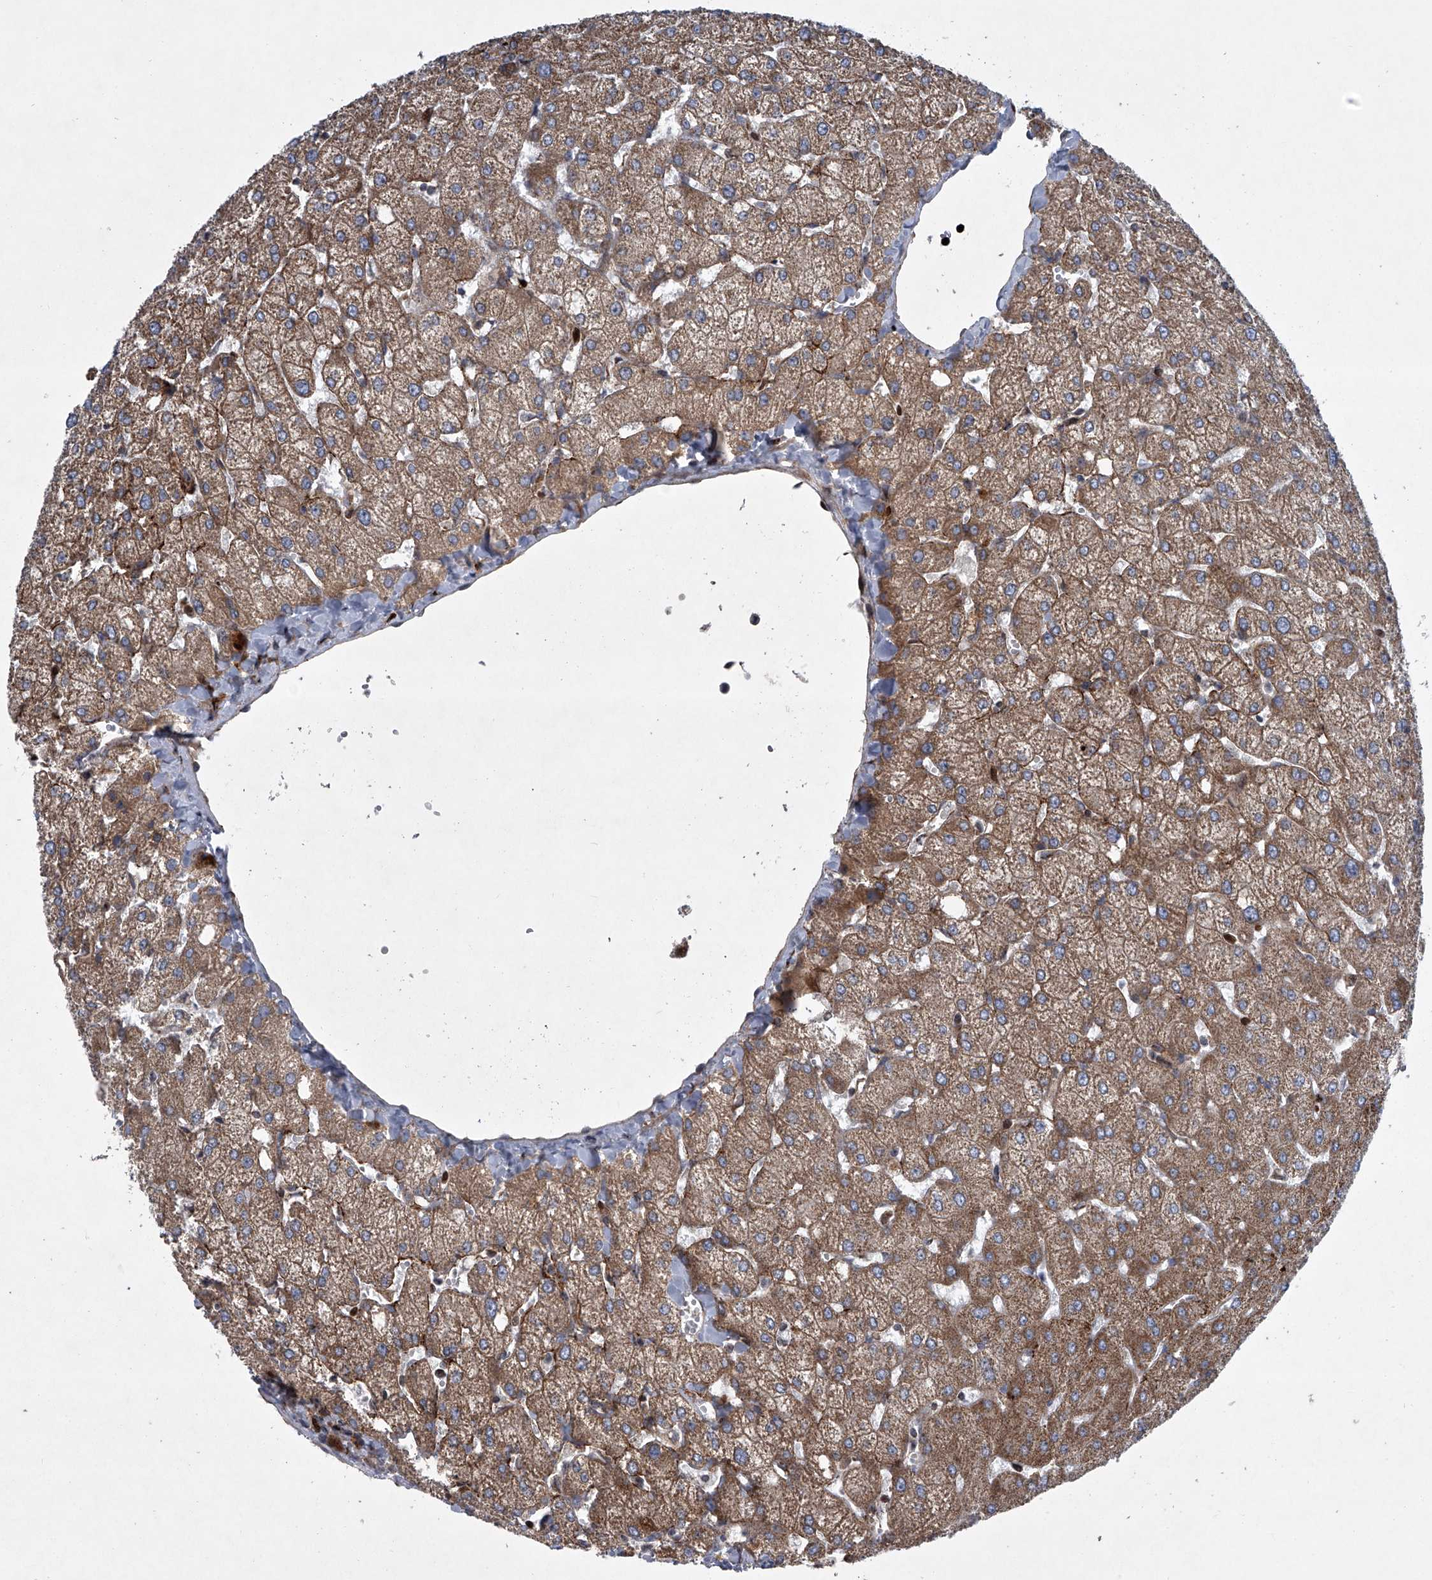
{"staining": {"intensity": "moderate", "quantity": ">75%", "location": "cytoplasmic/membranous"}, "tissue": "liver", "cell_type": "Cholangiocytes", "image_type": "normal", "snomed": [{"axis": "morphology", "description": "Normal tissue, NOS"}, {"axis": "topography", "description": "Liver"}], "caption": "Benign liver shows moderate cytoplasmic/membranous expression in about >75% of cholangiocytes, visualized by immunohistochemistry. (Brightfield microscopy of DAB IHC at high magnification).", "gene": "STRADA", "patient": {"sex": "female", "age": 54}}